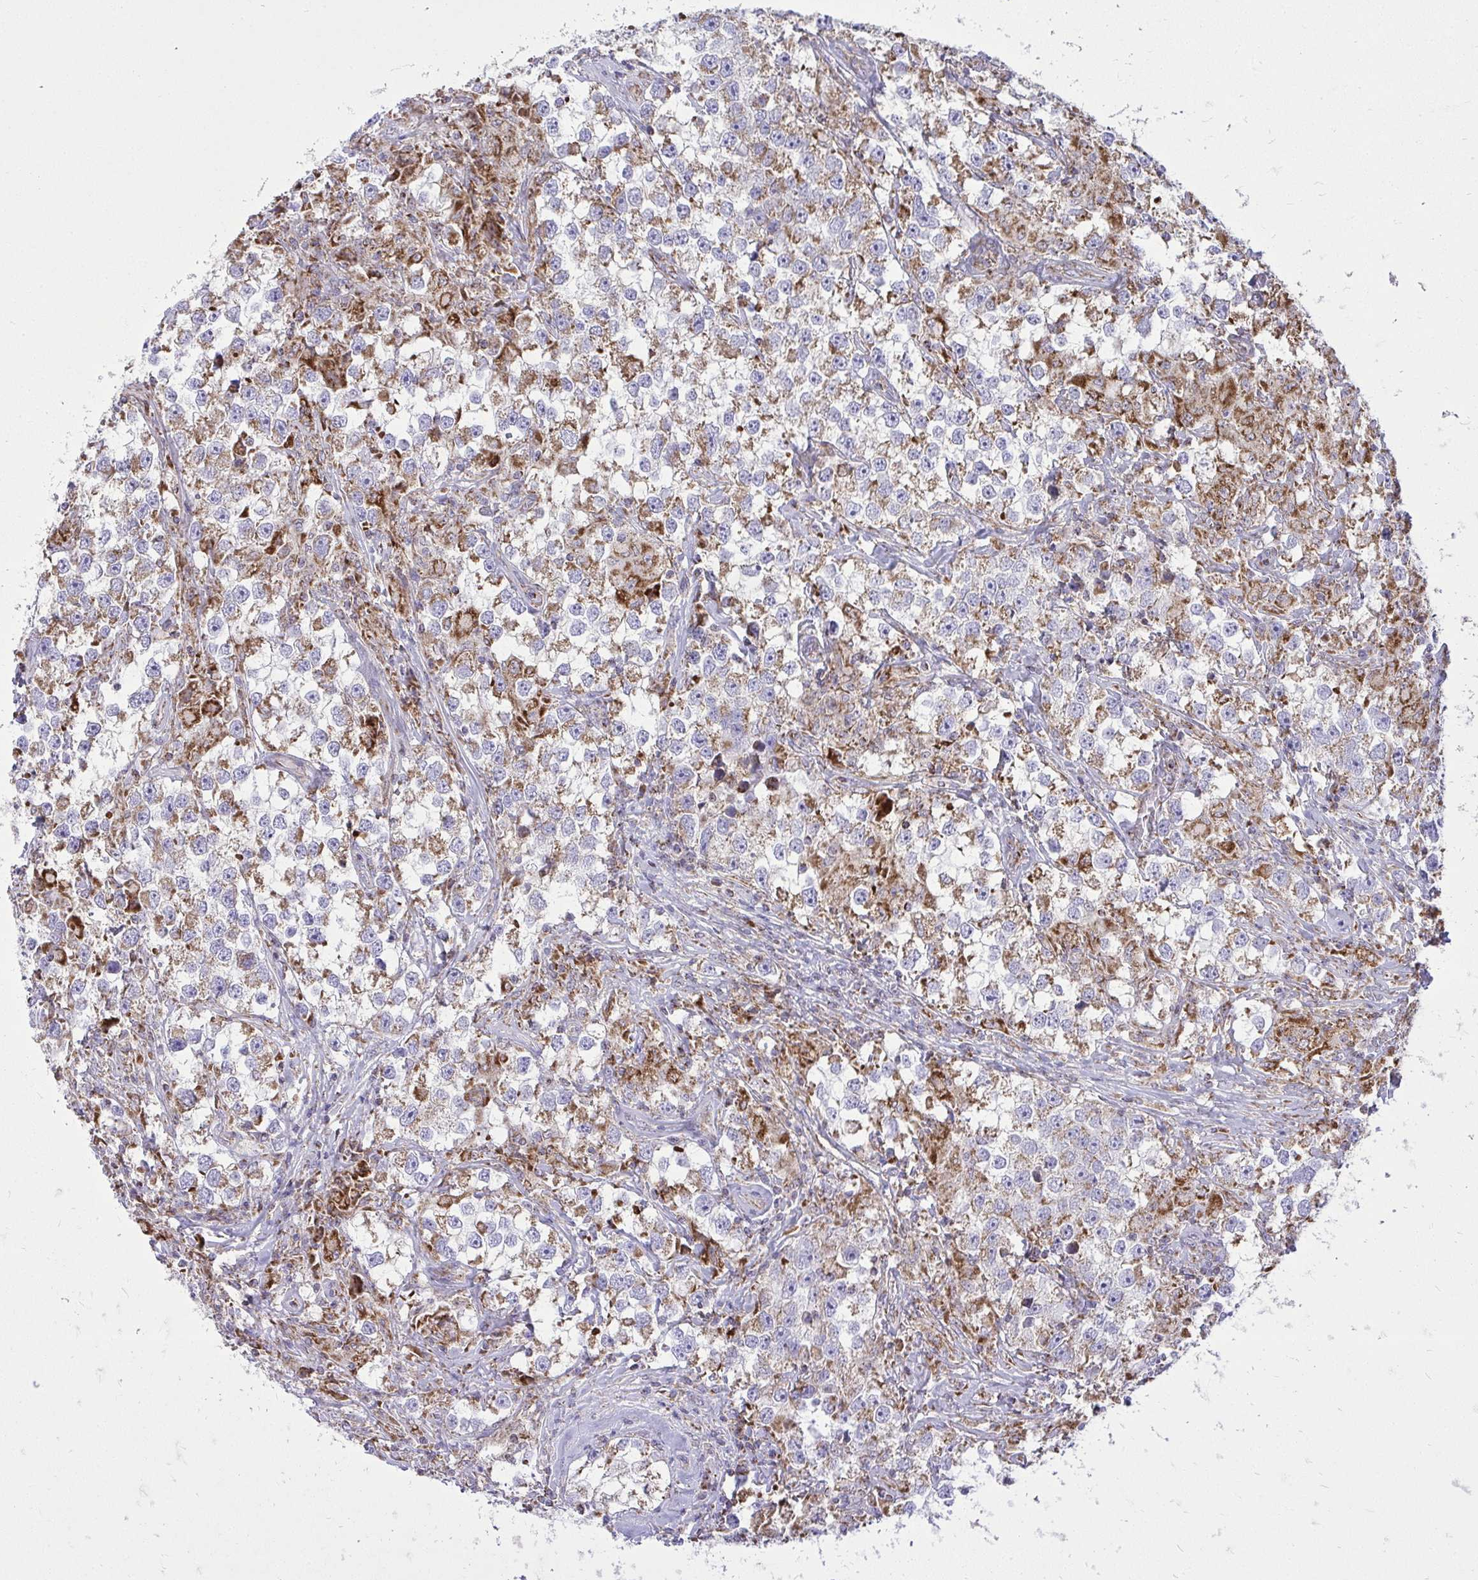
{"staining": {"intensity": "weak", "quantity": "<25%", "location": "cytoplasmic/membranous"}, "tissue": "testis cancer", "cell_type": "Tumor cells", "image_type": "cancer", "snomed": [{"axis": "morphology", "description": "Seminoma, NOS"}, {"axis": "topography", "description": "Testis"}], "caption": "Tumor cells show no significant staining in testis cancer.", "gene": "SPTBN2", "patient": {"sex": "male", "age": 46}}